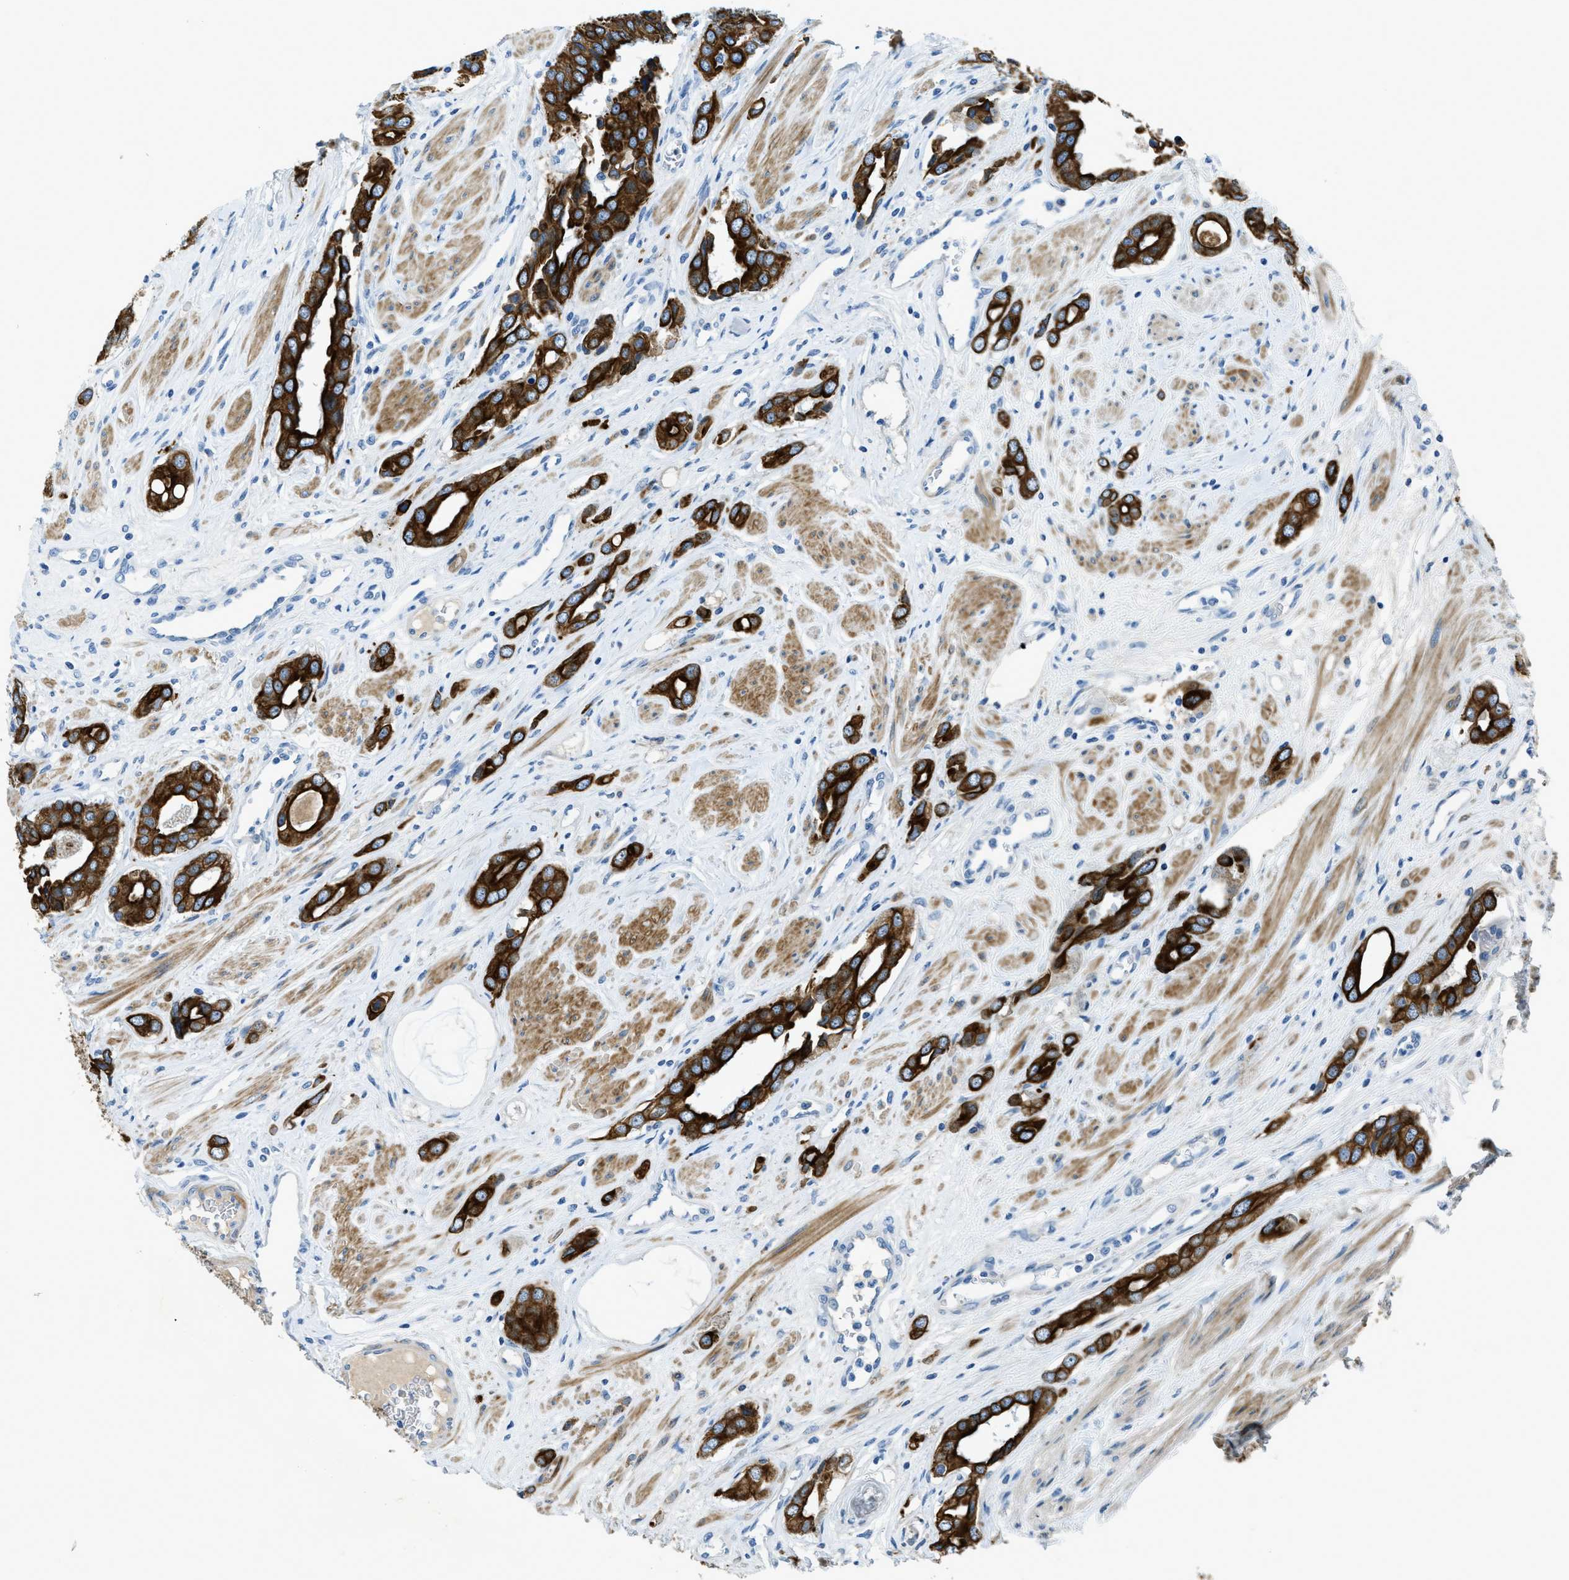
{"staining": {"intensity": "strong", "quantity": ">75%", "location": "cytoplasmic/membranous"}, "tissue": "prostate cancer", "cell_type": "Tumor cells", "image_type": "cancer", "snomed": [{"axis": "morphology", "description": "Adenocarcinoma, High grade"}, {"axis": "topography", "description": "Prostate"}], "caption": "High-grade adenocarcinoma (prostate) tissue reveals strong cytoplasmic/membranous expression in approximately >75% of tumor cells", "gene": "KLHL8", "patient": {"sex": "male", "age": 52}}